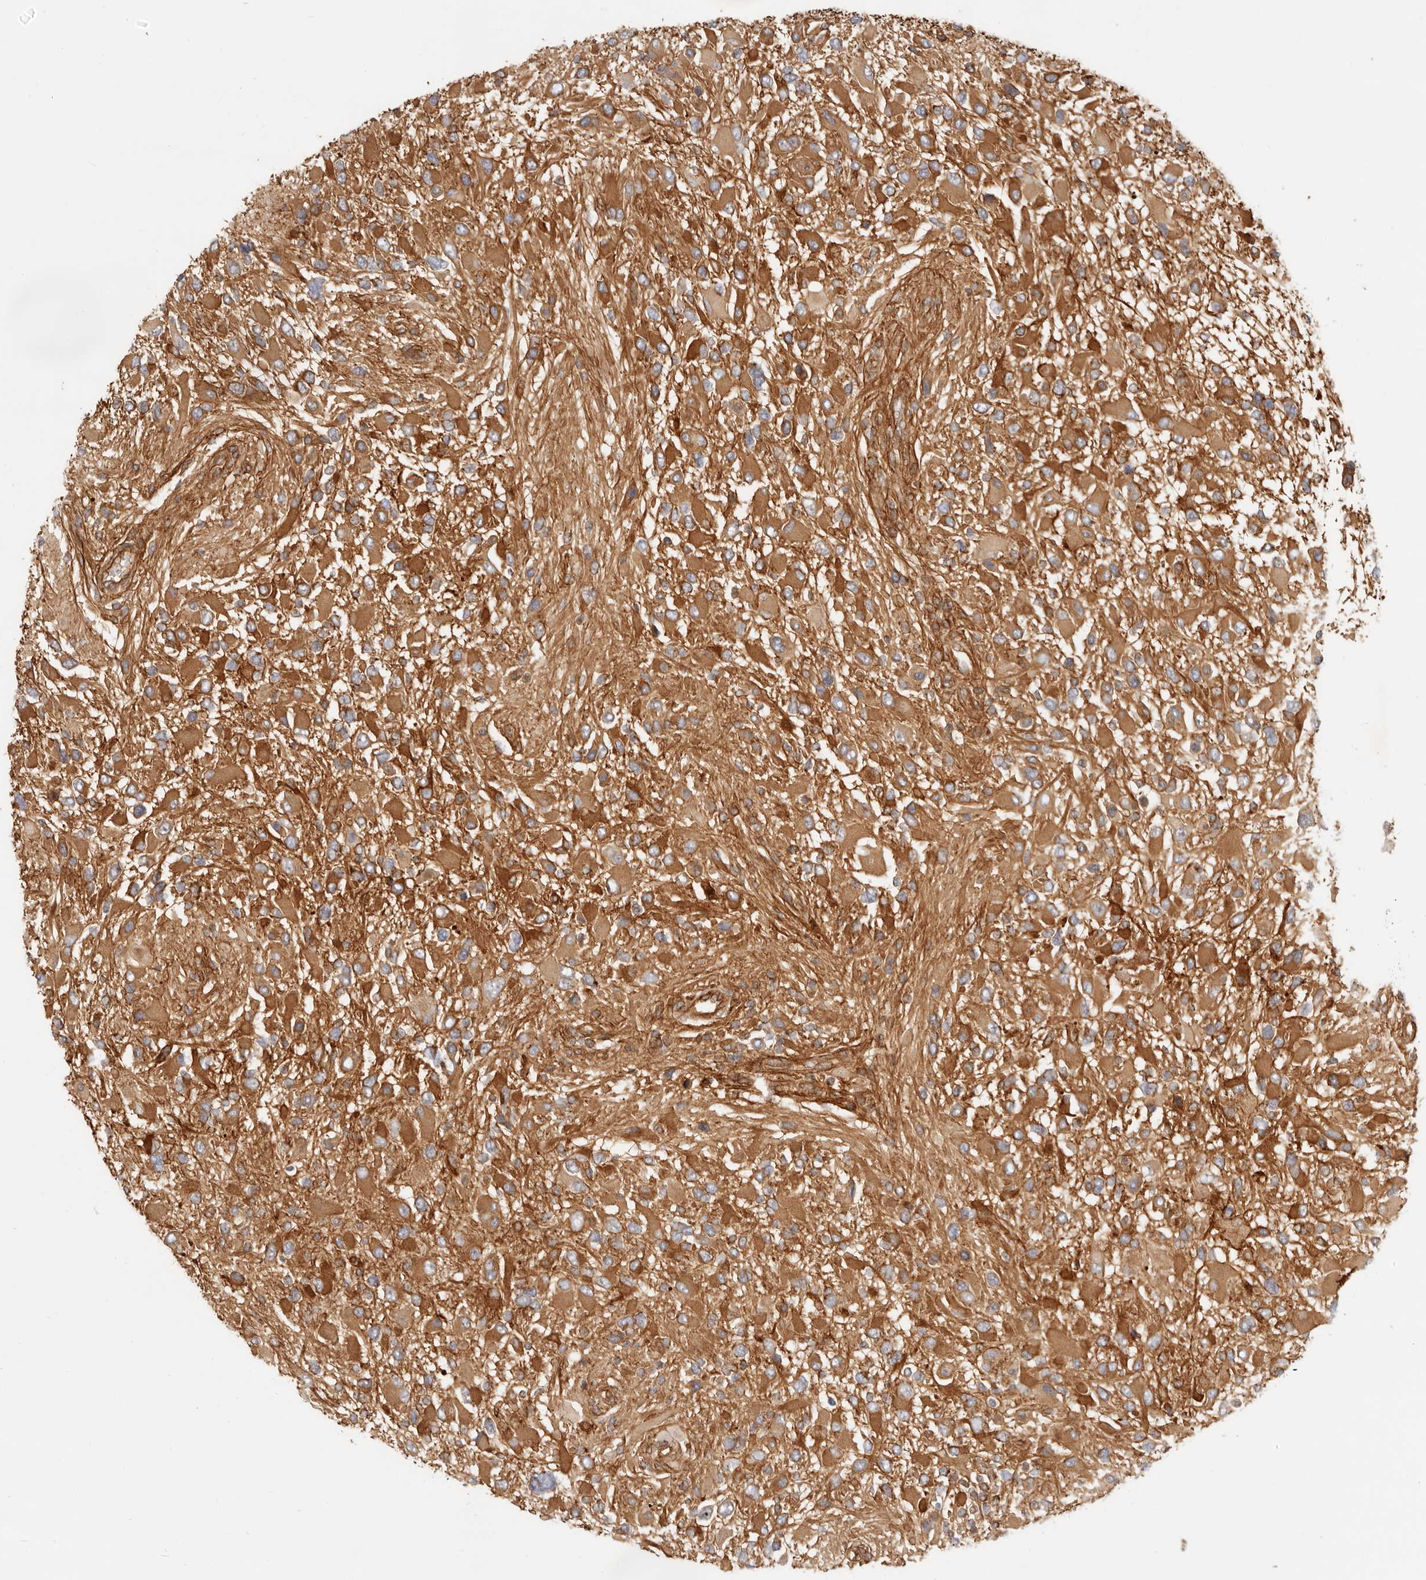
{"staining": {"intensity": "moderate", "quantity": ">75%", "location": "cytoplasmic/membranous"}, "tissue": "glioma", "cell_type": "Tumor cells", "image_type": "cancer", "snomed": [{"axis": "morphology", "description": "Glioma, malignant, High grade"}, {"axis": "topography", "description": "Brain"}], "caption": "Protein staining exhibits moderate cytoplasmic/membranous staining in approximately >75% of tumor cells in malignant glioma (high-grade).", "gene": "UFSP1", "patient": {"sex": "male", "age": 53}}